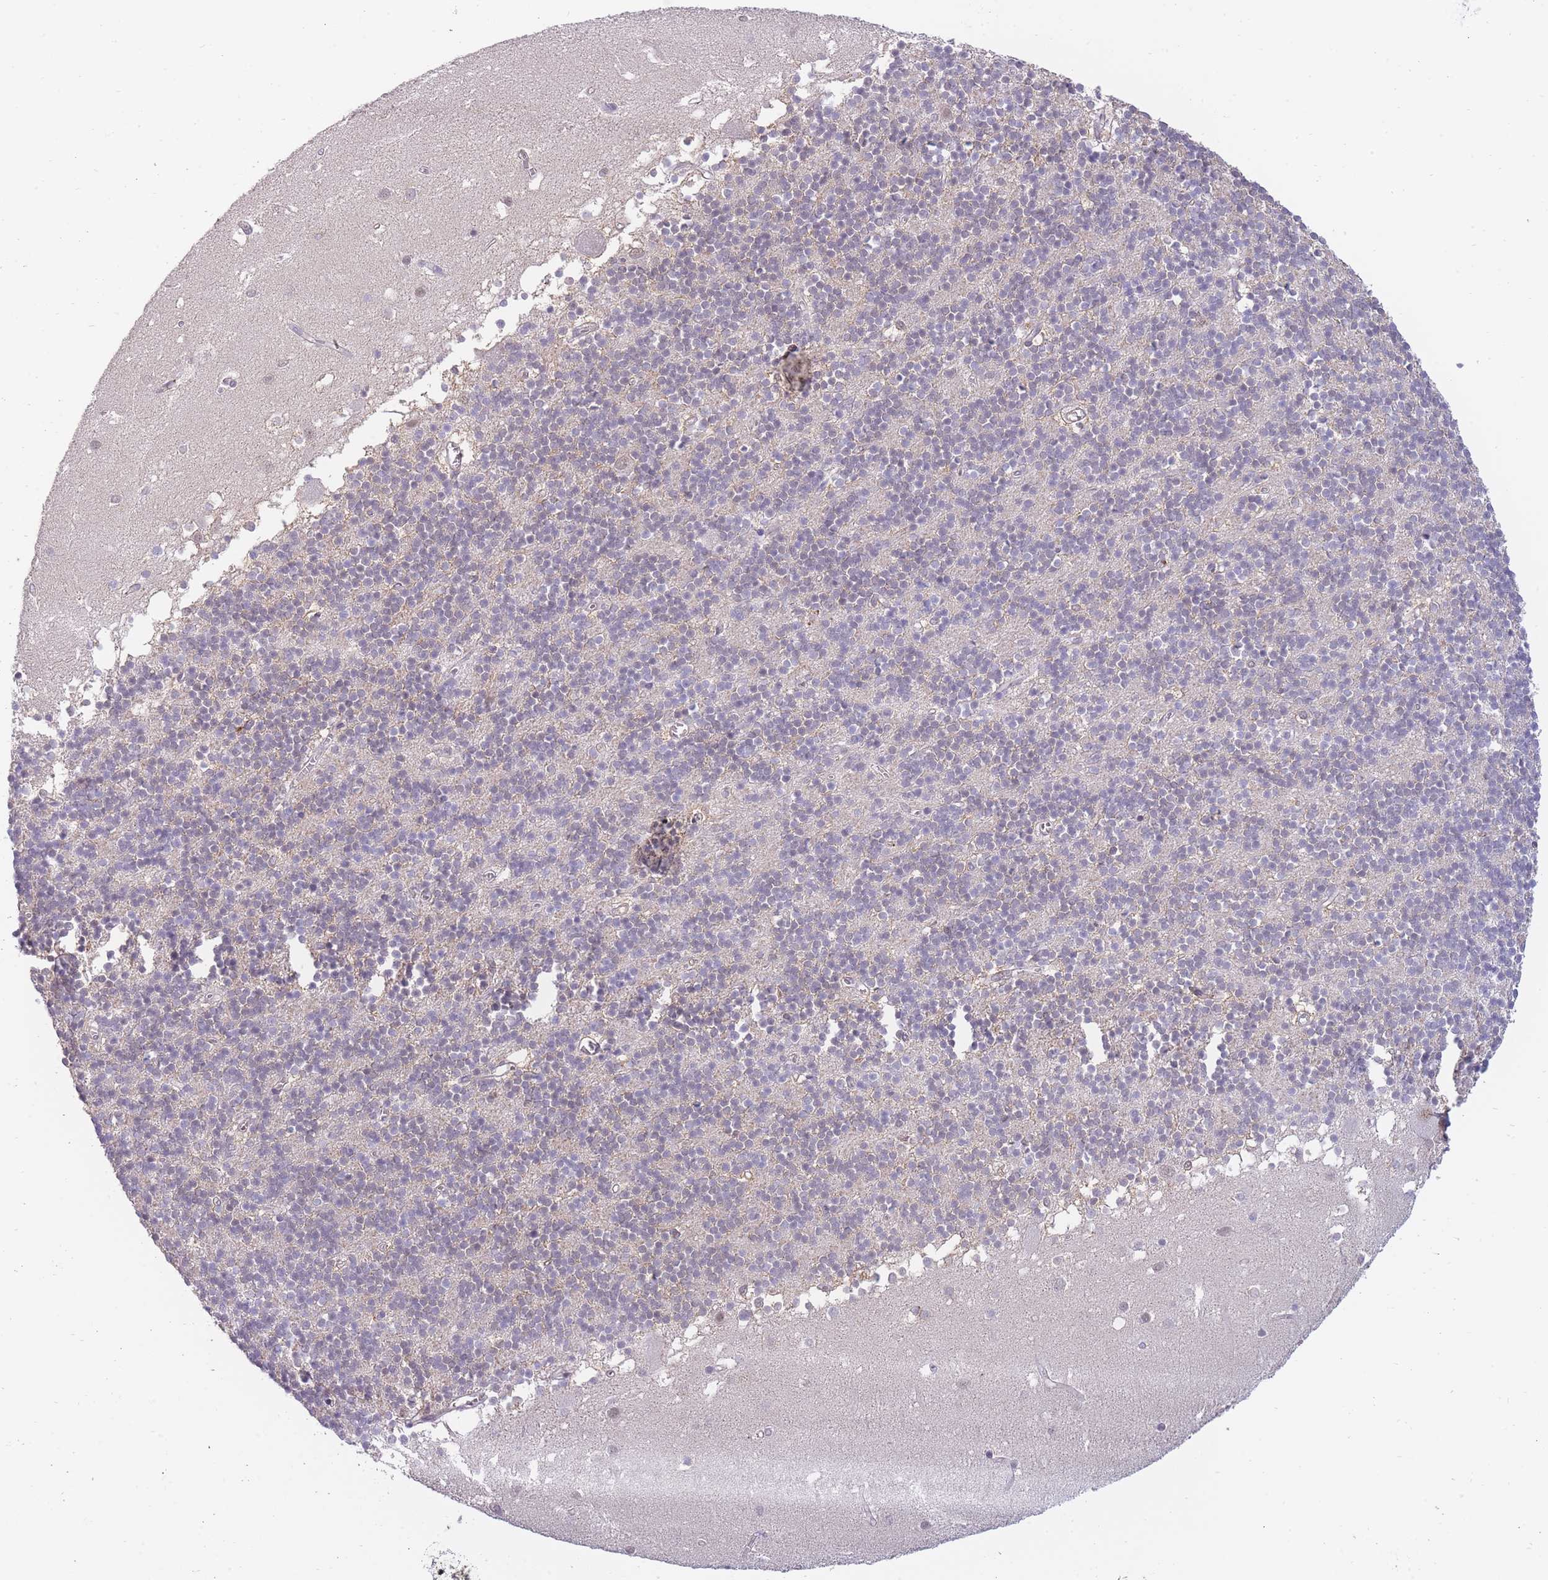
{"staining": {"intensity": "negative", "quantity": "none", "location": "none"}, "tissue": "cerebellum", "cell_type": "Cells in granular layer", "image_type": "normal", "snomed": [{"axis": "morphology", "description": "Normal tissue, NOS"}, {"axis": "topography", "description": "Cerebellum"}], "caption": "An immunohistochemistry histopathology image of benign cerebellum is shown. There is no staining in cells in granular layer of cerebellum. The staining was performed using DAB to visualize the protein expression in brown, while the nuclei were stained in blue with hematoxylin (Magnification: 20x).", "gene": "GOLGA6L1", "patient": {"sex": "male", "age": 54}}